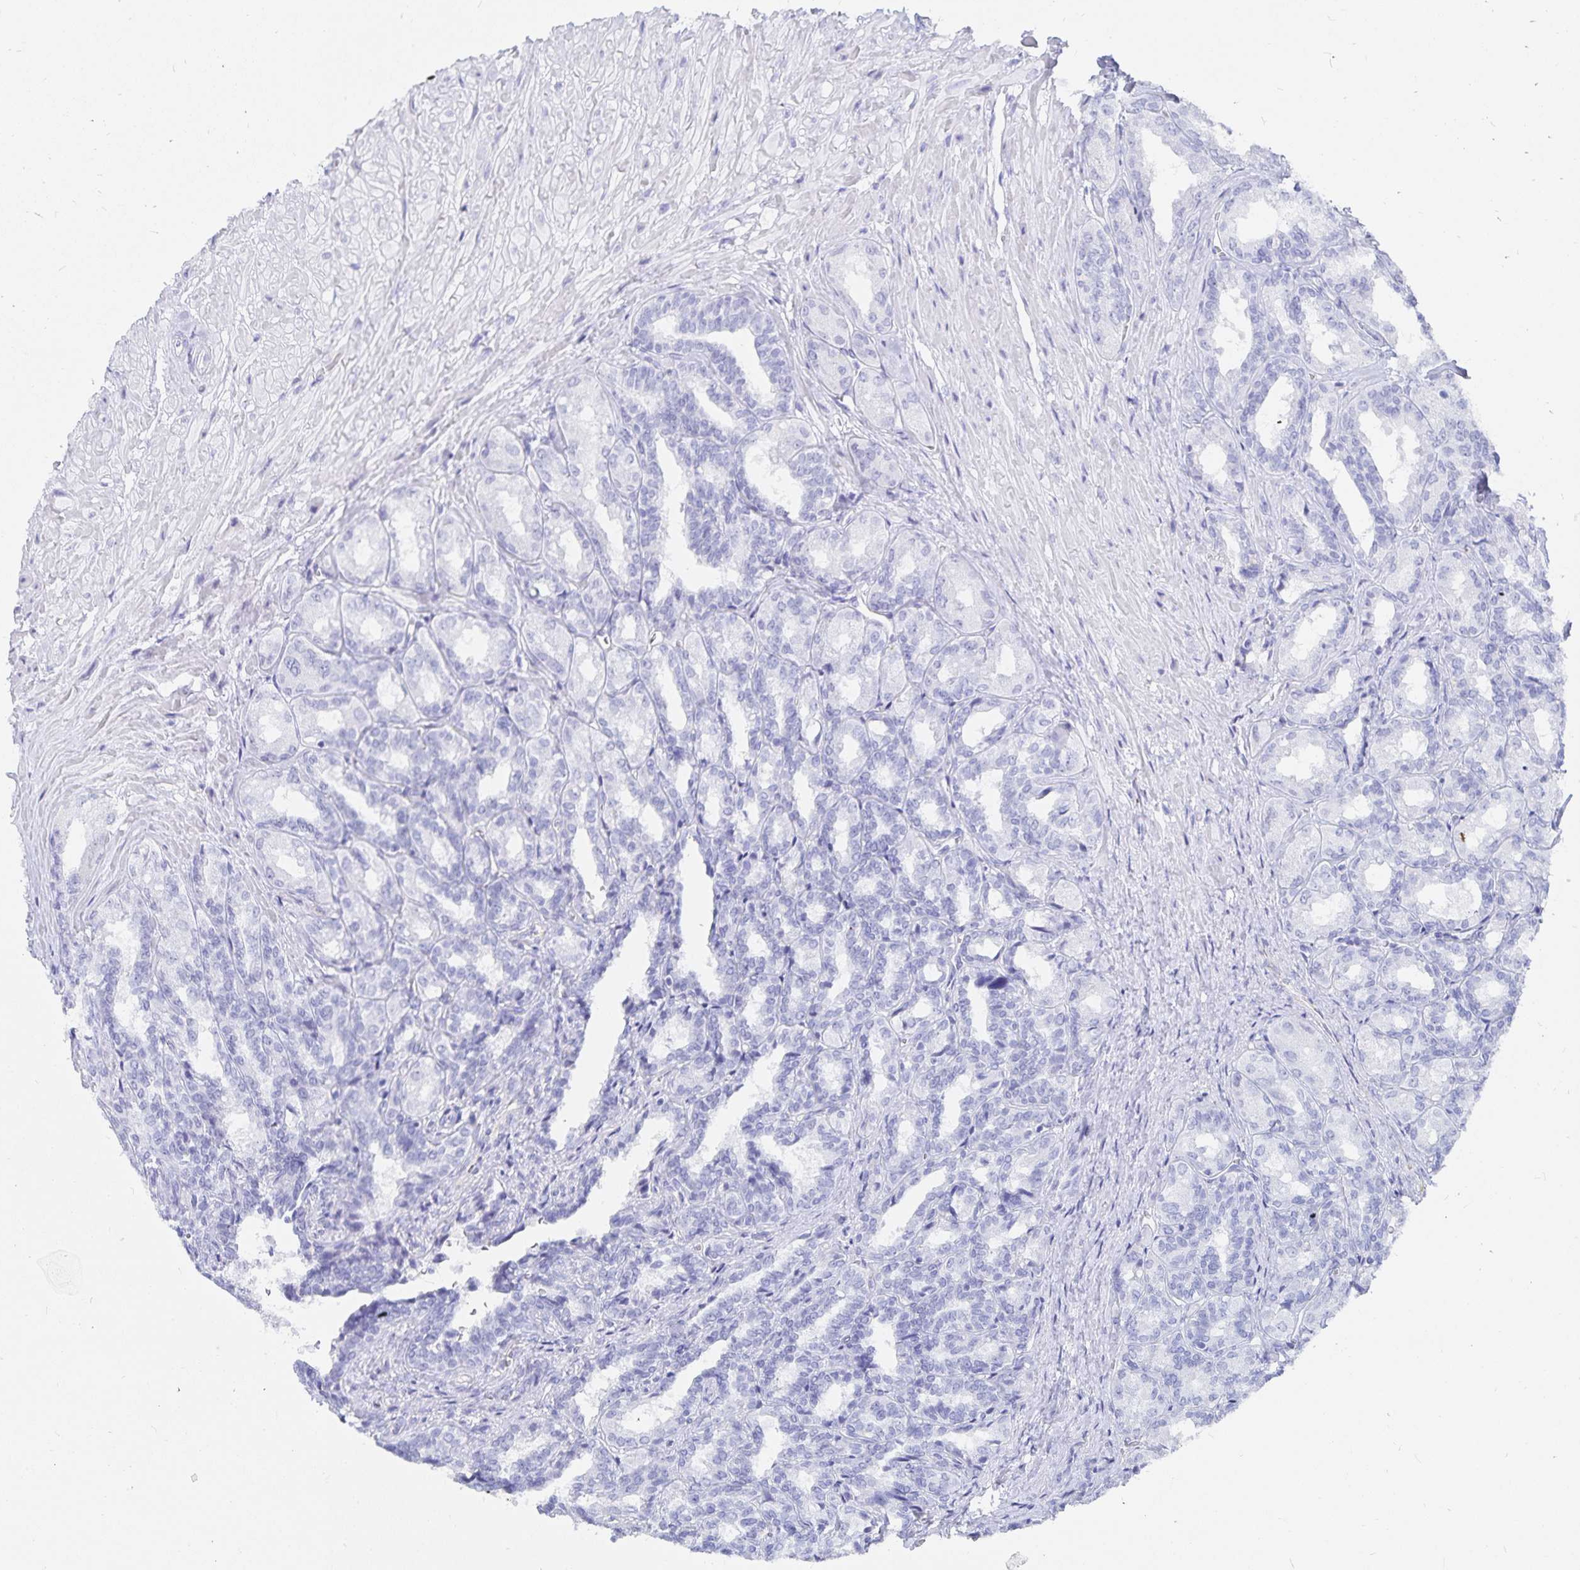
{"staining": {"intensity": "negative", "quantity": "none", "location": "none"}, "tissue": "seminal vesicle", "cell_type": "Glandular cells", "image_type": "normal", "snomed": [{"axis": "morphology", "description": "Normal tissue, NOS"}, {"axis": "topography", "description": "Seminal veicle"}], "caption": "DAB immunohistochemical staining of unremarkable seminal vesicle displays no significant positivity in glandular cells.", "gene": "INSL5", "patient": {"sex": "male", "age": 68}}